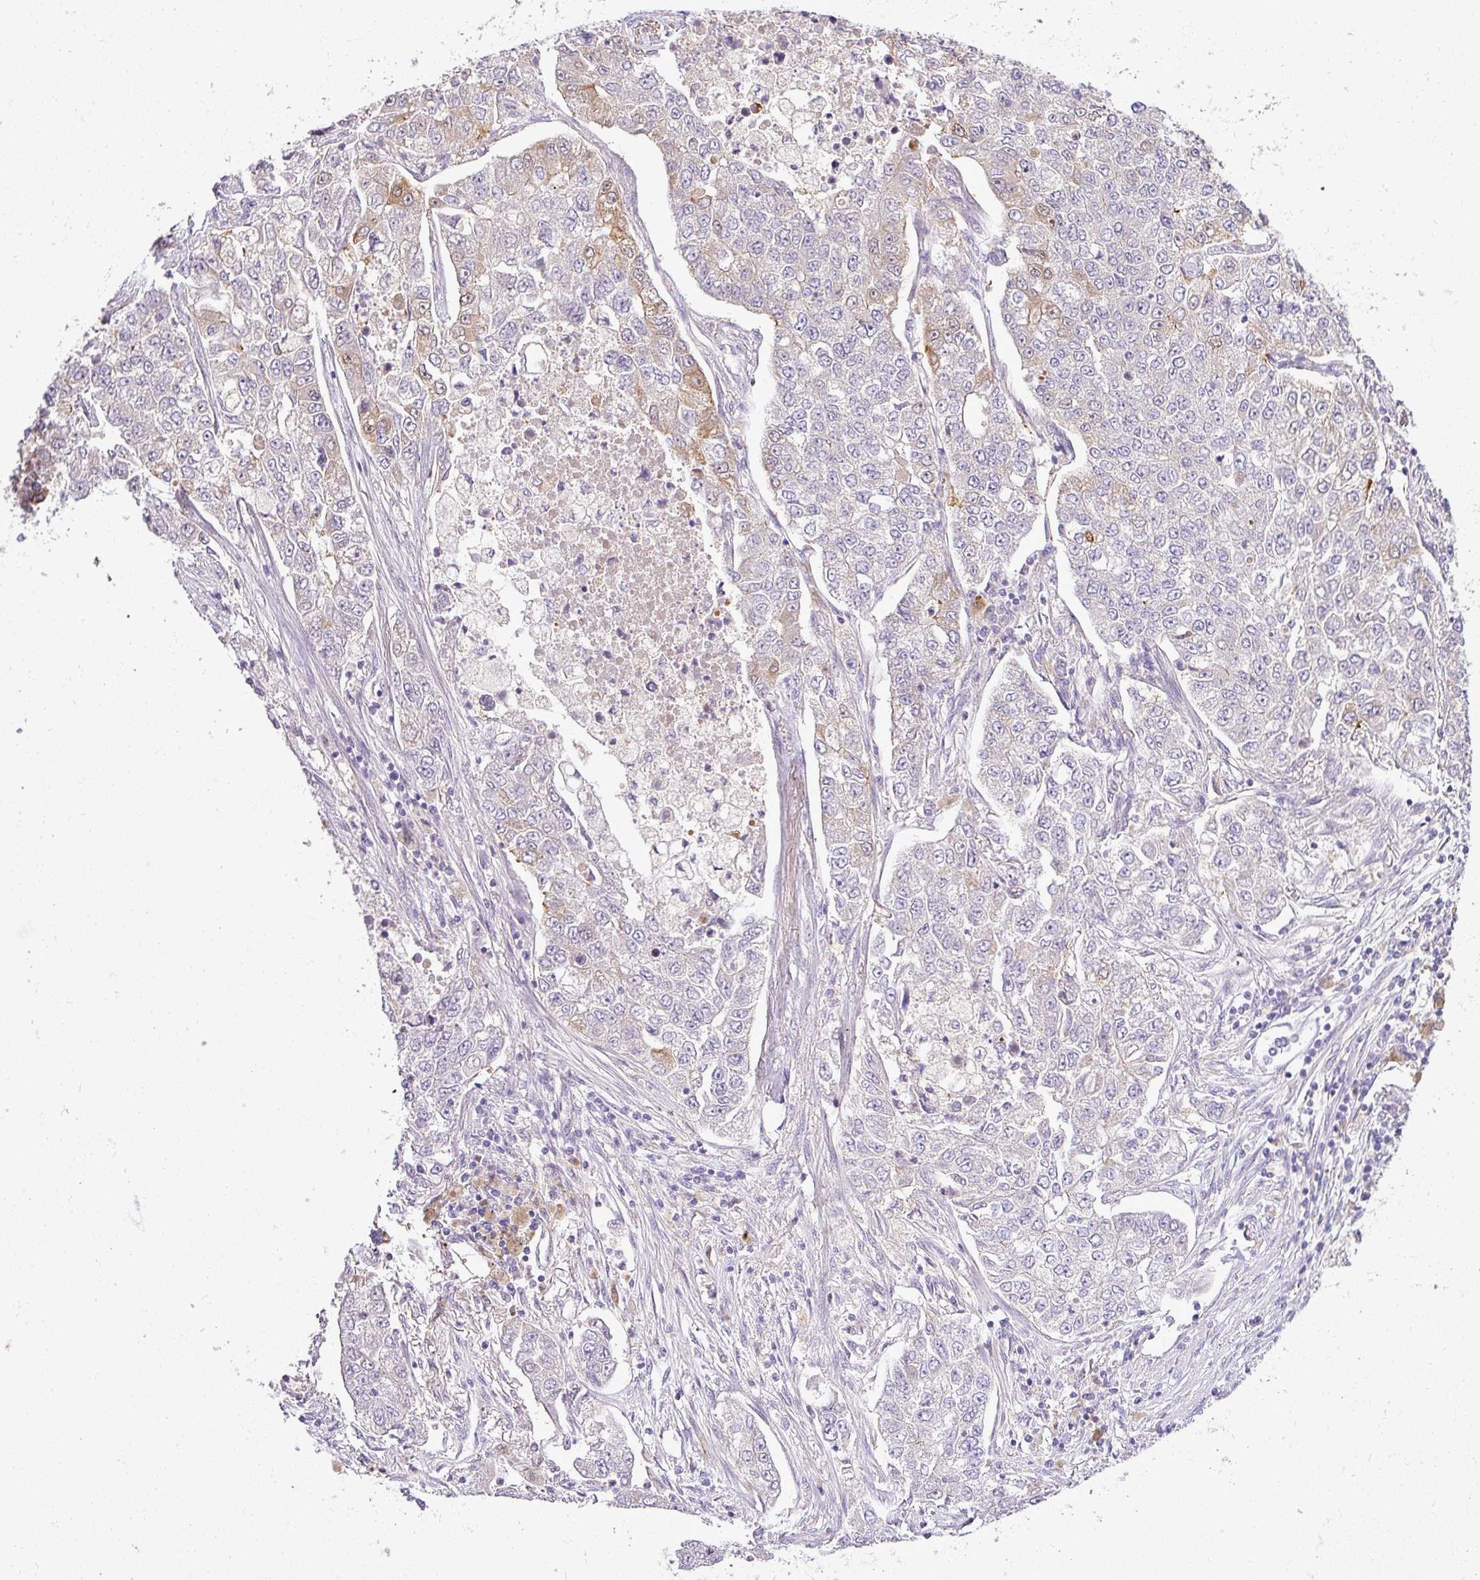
{"staining": {"intensity": "moderate", "quantity": "<25%", "location": "cytoplasmic/membranous"}, "tissue": "lung cancer", "cell_type": "Tumor cells", "image_type": "cancer", "snomed": [{"axis": "morphology", "description": "Adenocarcinoma, NOS"}, {"axis": "topography", "description": "Lung"}], "caption": "Immunohistochemical staining of human adenocarcinoma (lung) shows low levels of moderate cytoplasmic/membranous expression in about <25% of tumor cells.", "gene": "APOM", "patient": {"sex": "male", "age": 49}}